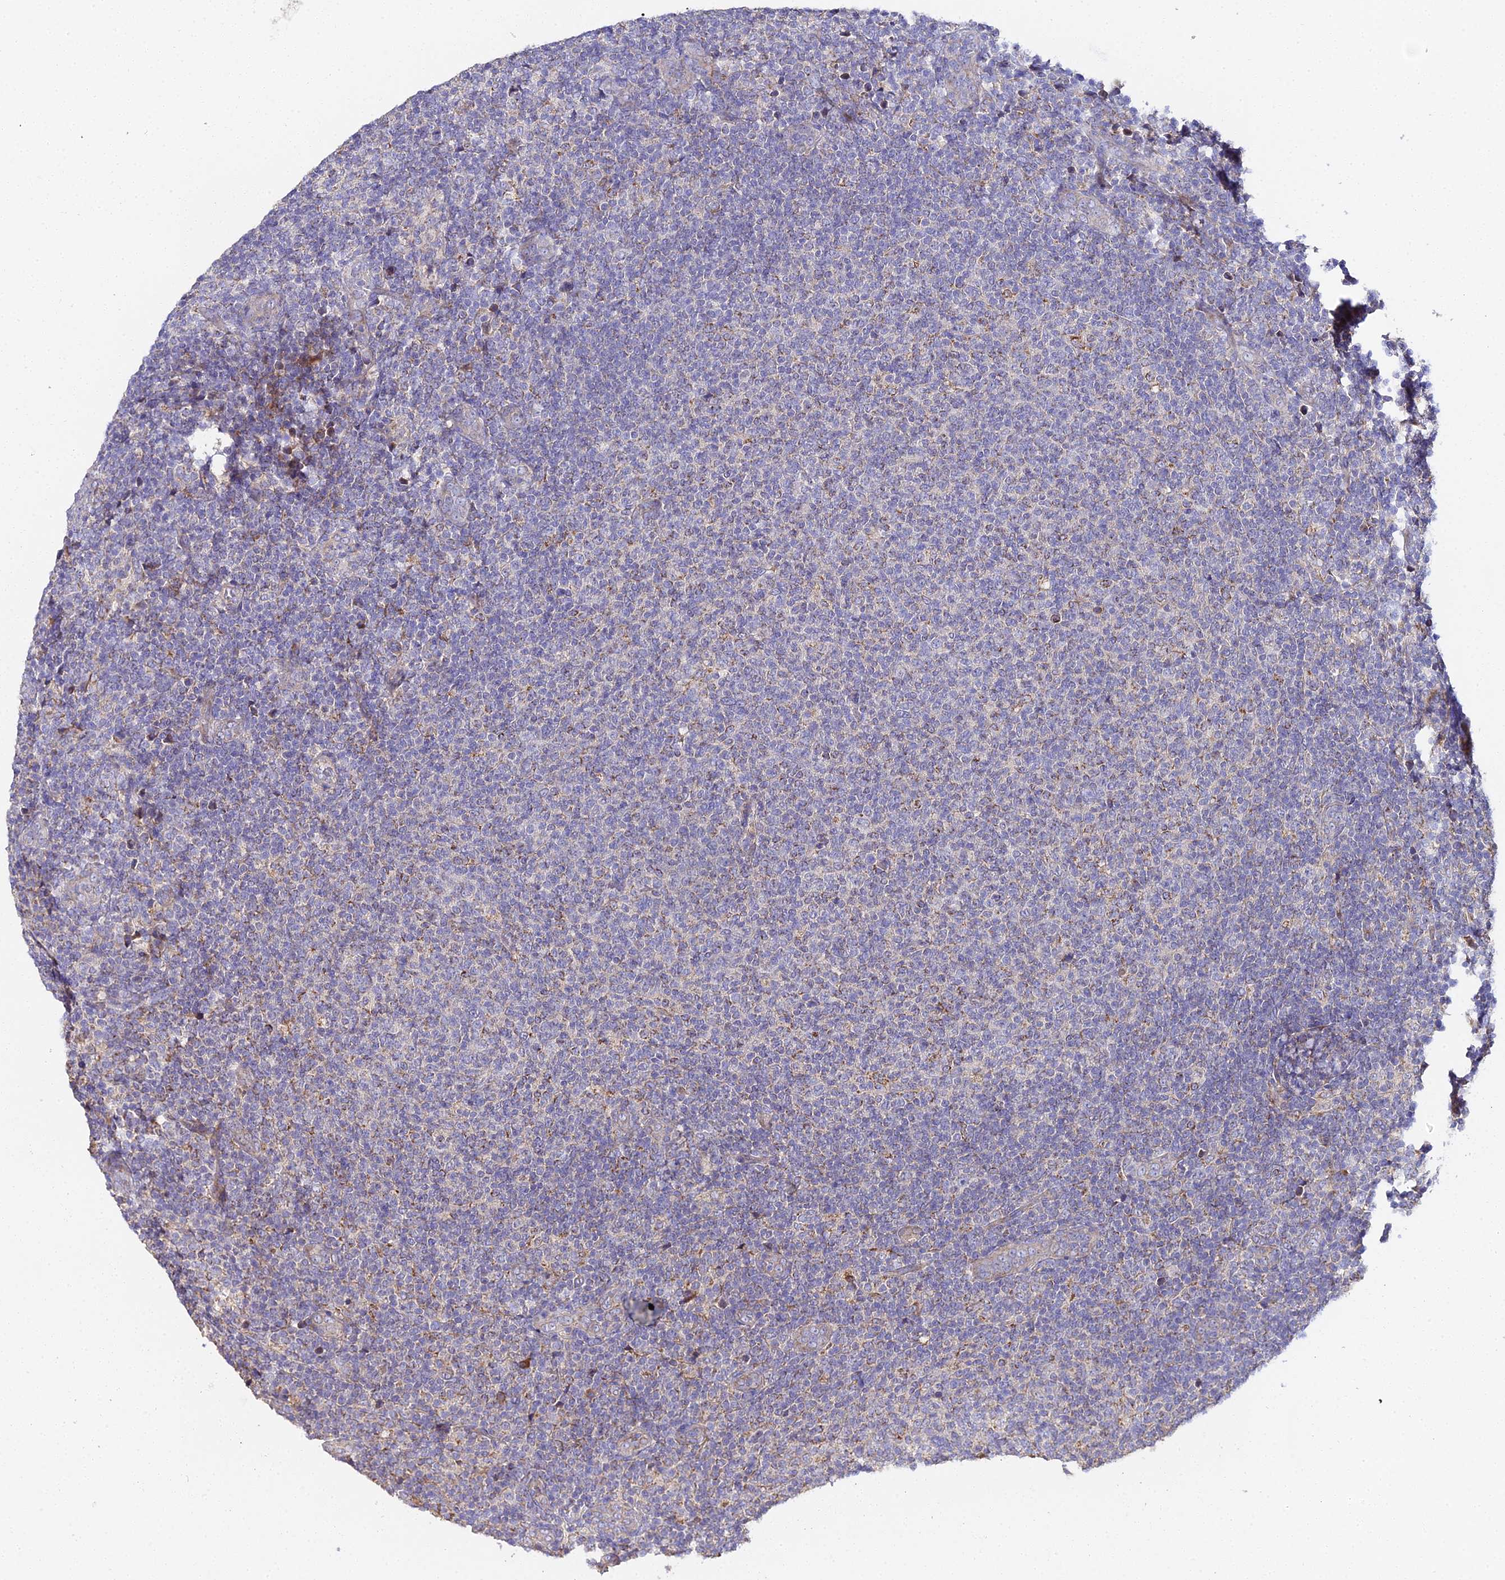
{"staining": {"intensity": "negative", "quantity": "none", "location": "none"}, "tissue": "lymphoma", "cell_type": "Tumor cells", "image_type": "cancer", "snomed": [{"axis": "morphology", "description": "Malignant lymphoma, non-Hodgkin's type, Low grade"}, {"axis": "topography", "description": "Lymph node"}], "caption": "Immunohistochemical staining of human malignant lymphoma, non-Hodgkin's type (low-grade) displays no significant expression in tumor cells.", "gene": "SCX", "patient": {"sex": "male", "age": 66}}